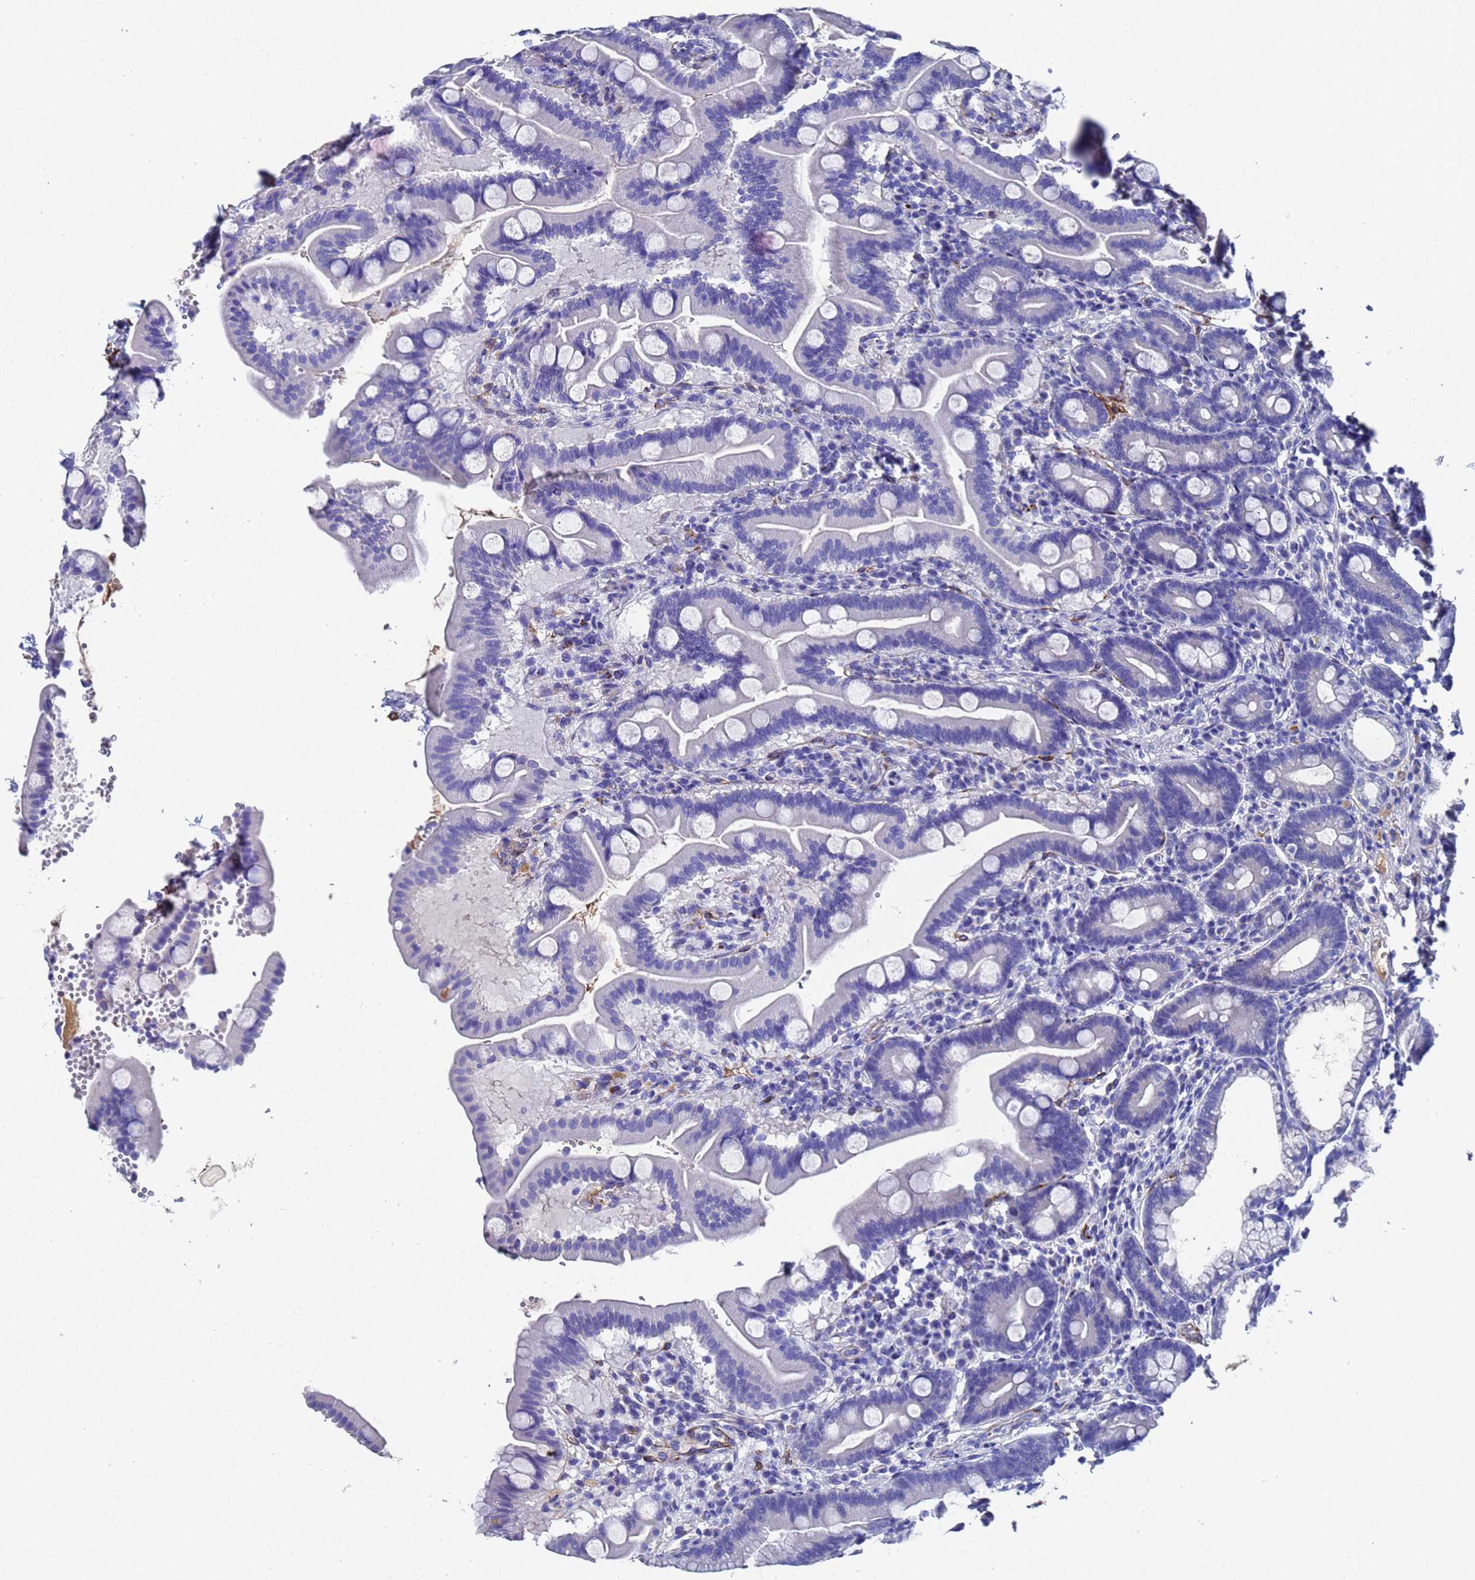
{"staining": {"intensity": "negative", "quantity": "none", "location": "none"}, "tissue": "duodenum", "cell_type": "Glandular cells", "image_type": "normal", "snomed": [{"axis": "morphology", "description": "Normal tissue, NOS"}, {"axis": "topography", "description": "Duodenum"}], "caption": "The micrograph reveals no staining of glandular cells in benign duodenum.", "gene": "ADIPOQ", "patient": {"sex": "male", "age": 54}}